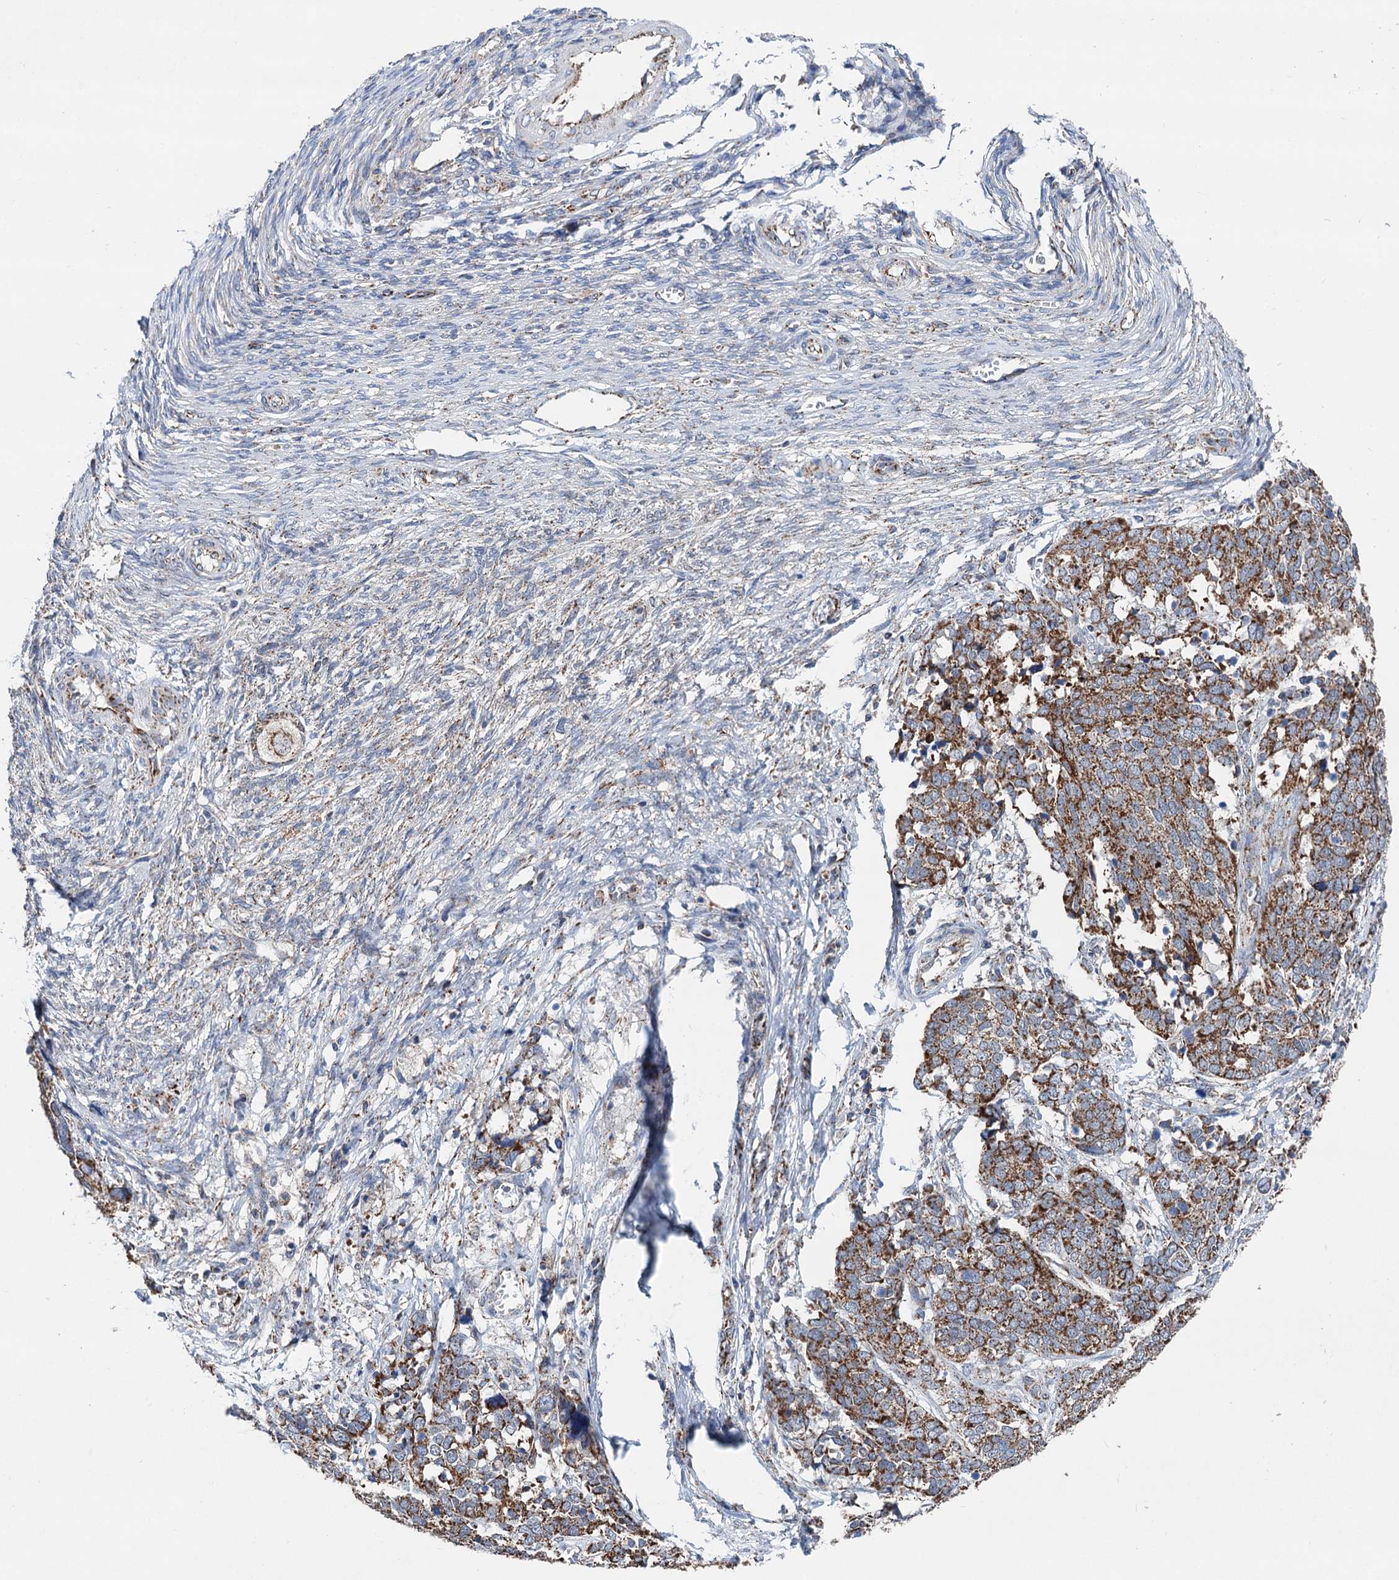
{"staining": {"intensity": "strong", "quantity": ">75%", "location": "cytoplasmic/membranous"}, "tissue": "ovarian cancer", "cell_type": "Tumor cells", "image_type": "cancer", "snomed": [{"axis": "morphology", "description": "Cystadenocarcinoma, serous, NOS"}, {"axis": "topography", "description": "Ovary"}], "caption": "Ovarian cancer stained with a brown dye shows strong cytoplasmic/membranous positive staining in approximately >75% of tumor cells.", "gene": "DGLUCY", "patient": {"sex": "female", "age": 44}}